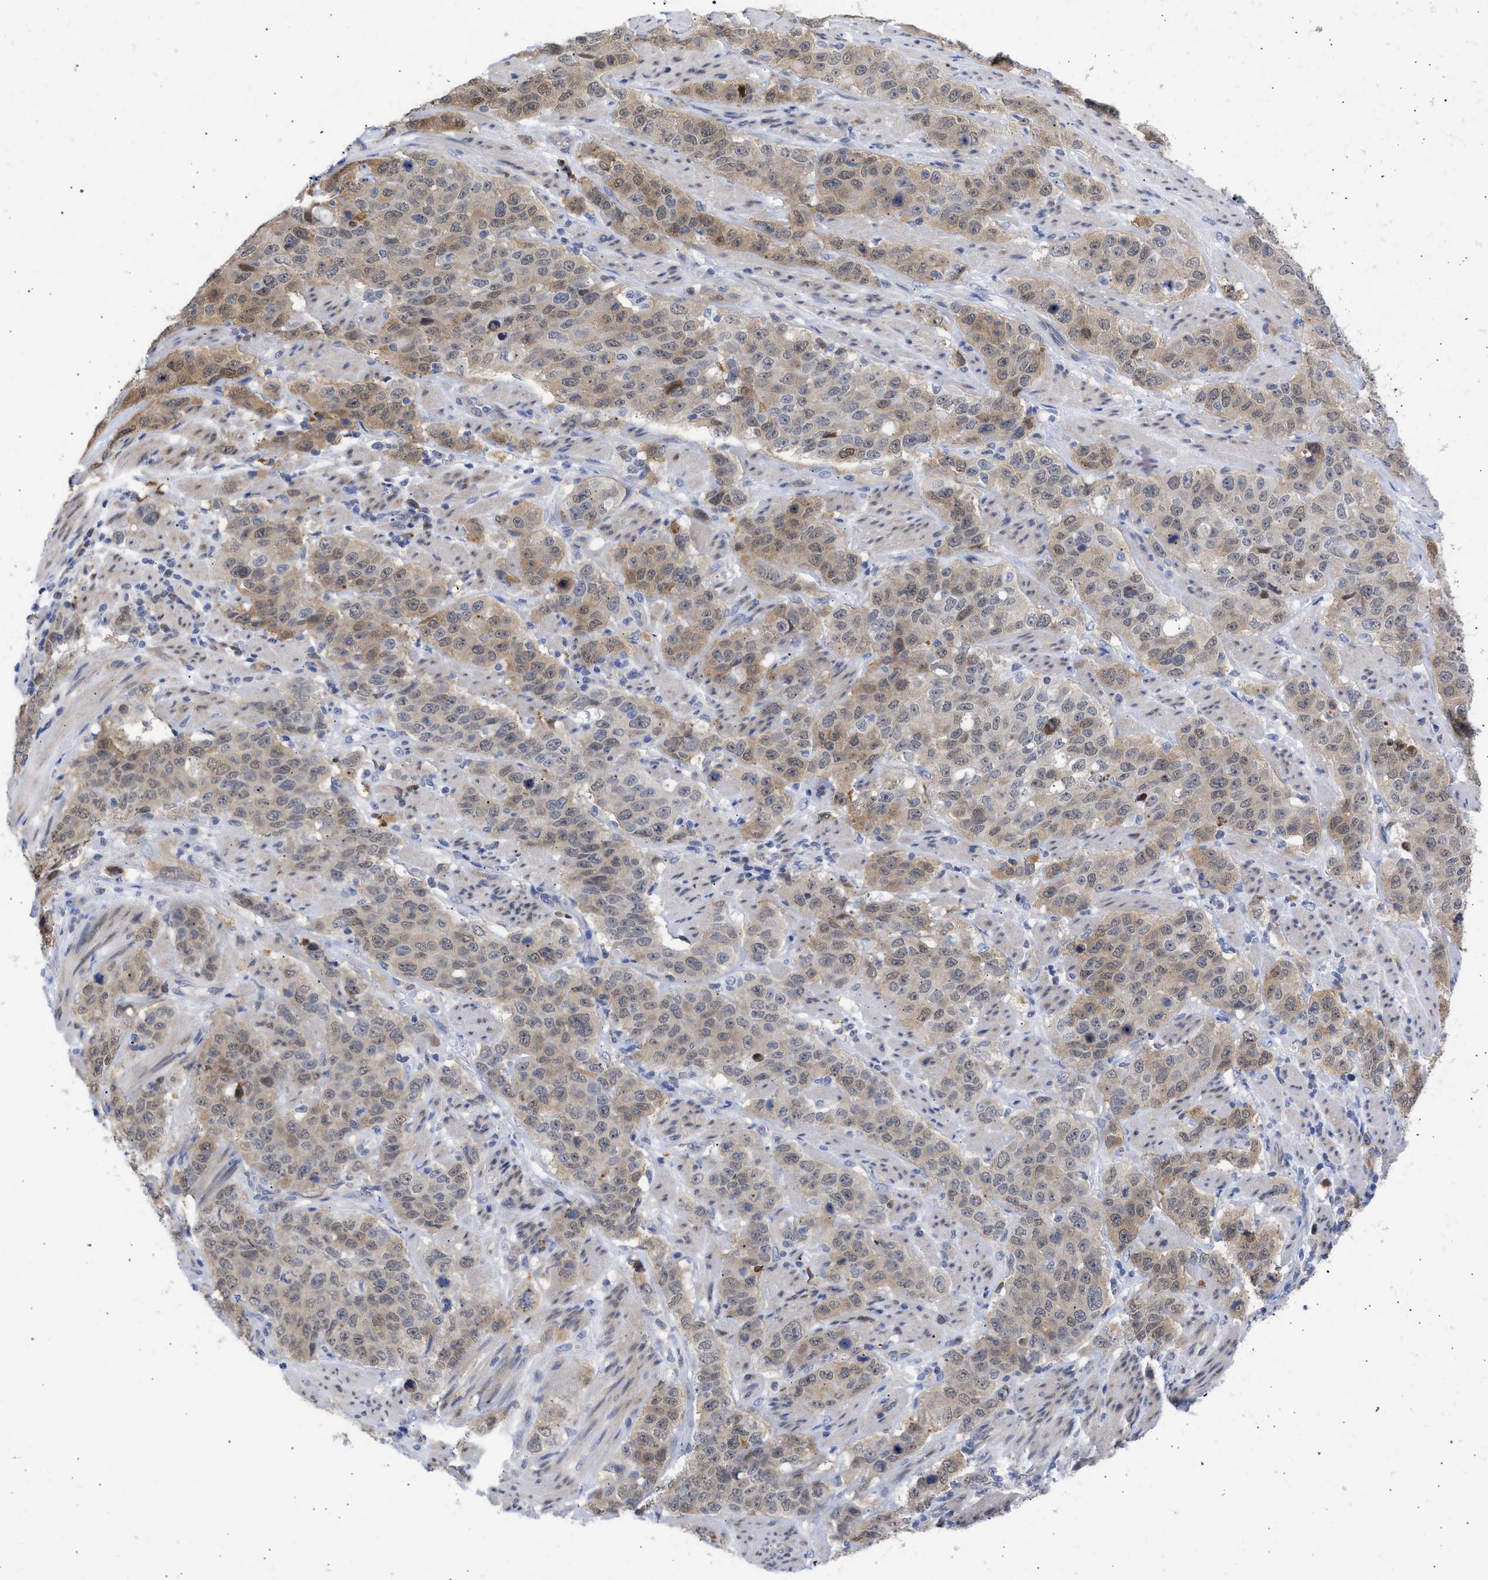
{"staining": {"intensity": "weak", "quantity": ">75%", "location": "cytoplasmic/membranous"}, "tissue": "stomach cancer", "cell_type": "Tumor cells", "image_type": "cancer", "snomed": [{"axis": "morphology", "description": "Adenocarcinoma, NOS"}, {"axis": "topography", "description": "Stomach"}], "caption": "Protein expression analysis of human adenocarcinoma (stomach) reveals weak cytoplasmic/membranous staining in about >75% of tumor cells. (brown staining indicates protein expression, while blue staining denotes nuclei).", "gene": "THRA", "patient": {"sex": "male", "age": 48}}